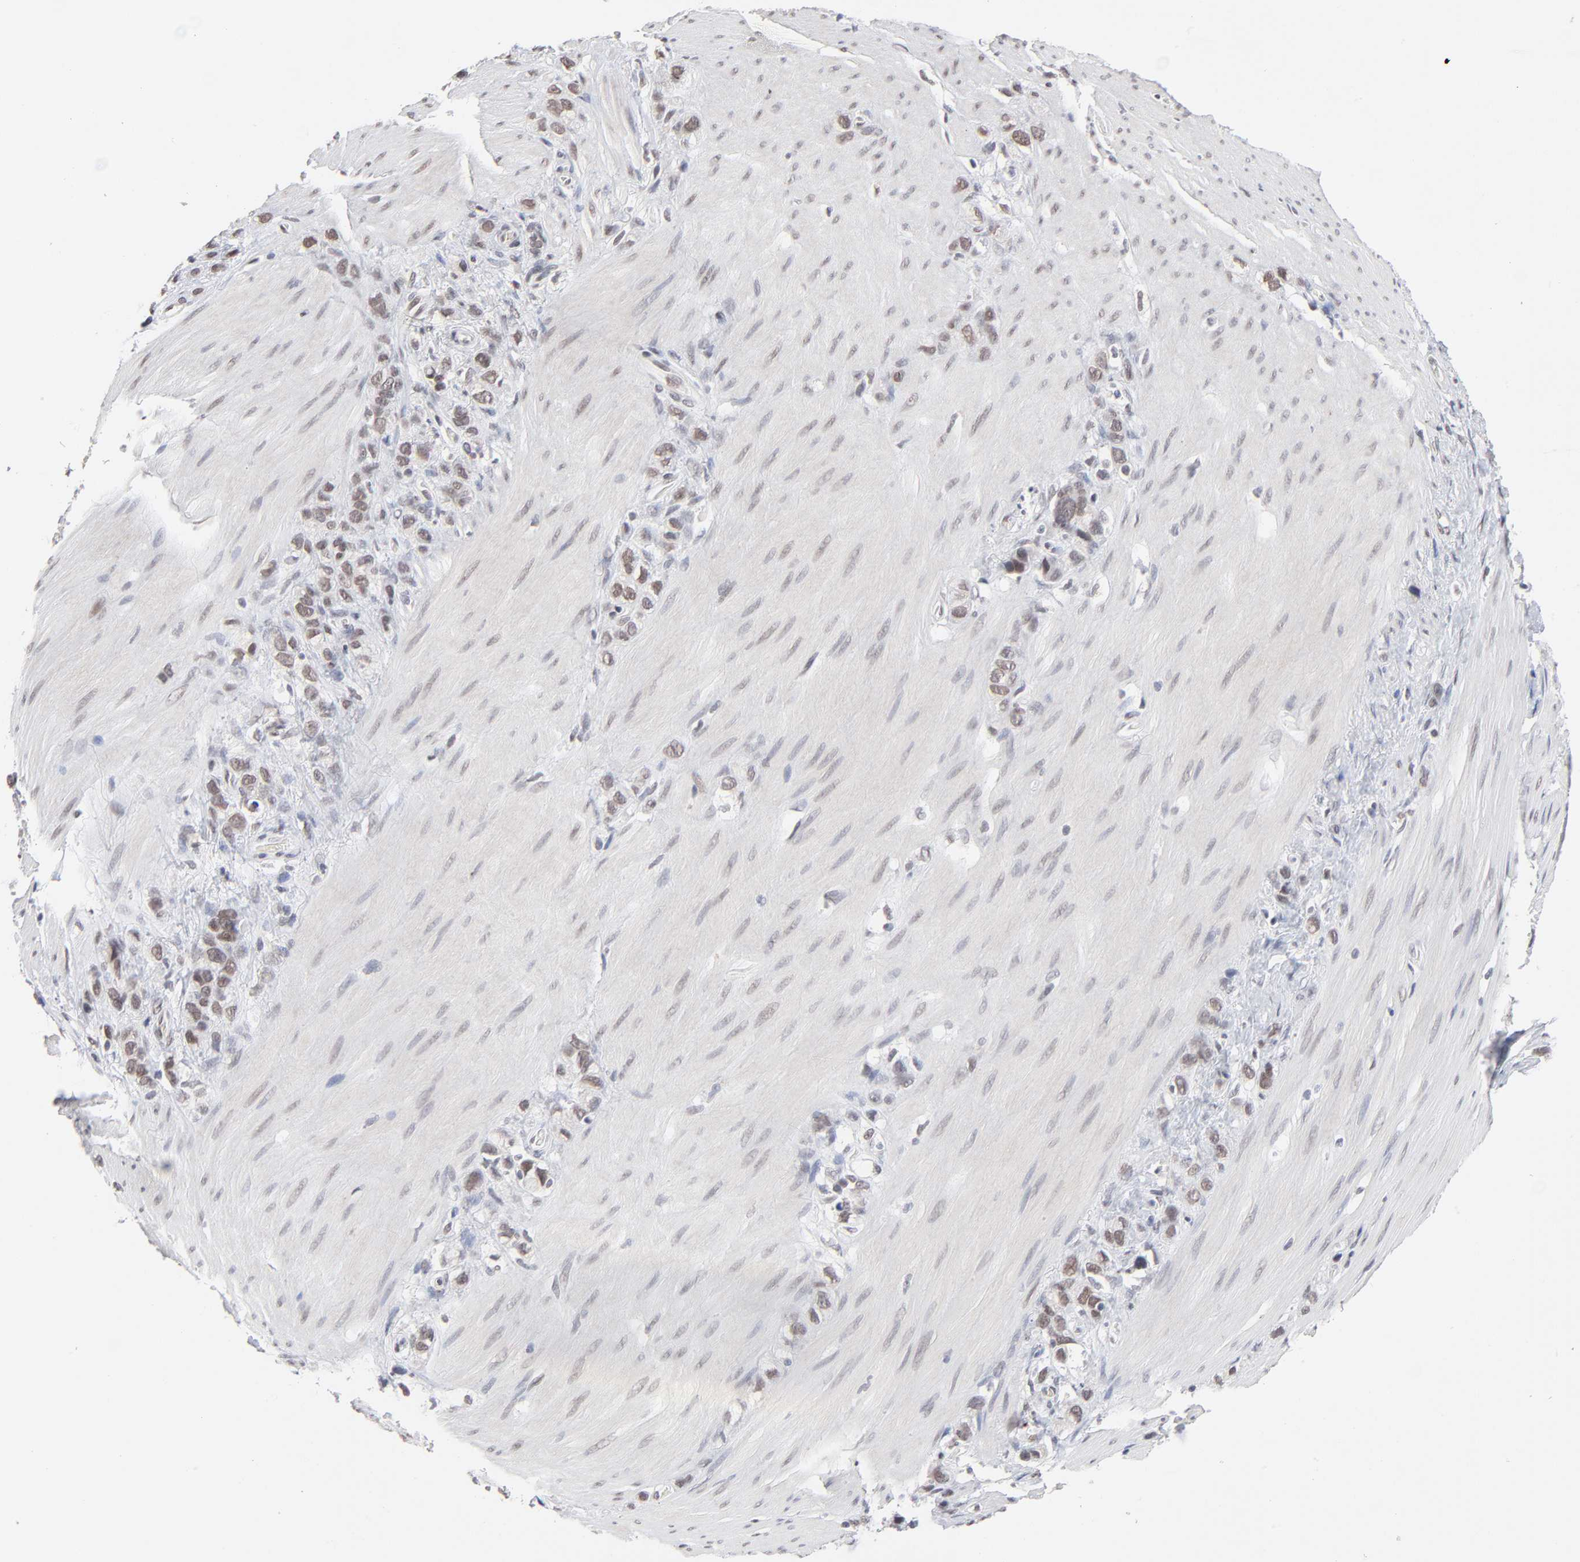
{"staining": {"intensity": "weak", "quantity": ">75%", "location": "nuclear"}, "tissue": "stomach cancer", "cell_type": "Tumor cells", "image_type": "cancer", "snomed": [{"axis": "morphology", "description": "Normal tissue, NOS"}, {"axis": "morphology", "description": "Adenocarcinoma, NOS"}, {"axis": "morphology", "description": "Adenocarcinoma, High grade"}, {"axis": "topography", "description": "Stomach, upper"}, {"axis": "topography", "description": "Stomach"}], "caption": "About >75% of tumor cells in stomach cancer (high-grade adenocarcinoma) exhibit weak nuclear protein expression as visualized by brown immunohistochemical staining.", "gene": "MBIP", "patient": {"sex": "female", "age": 65}}